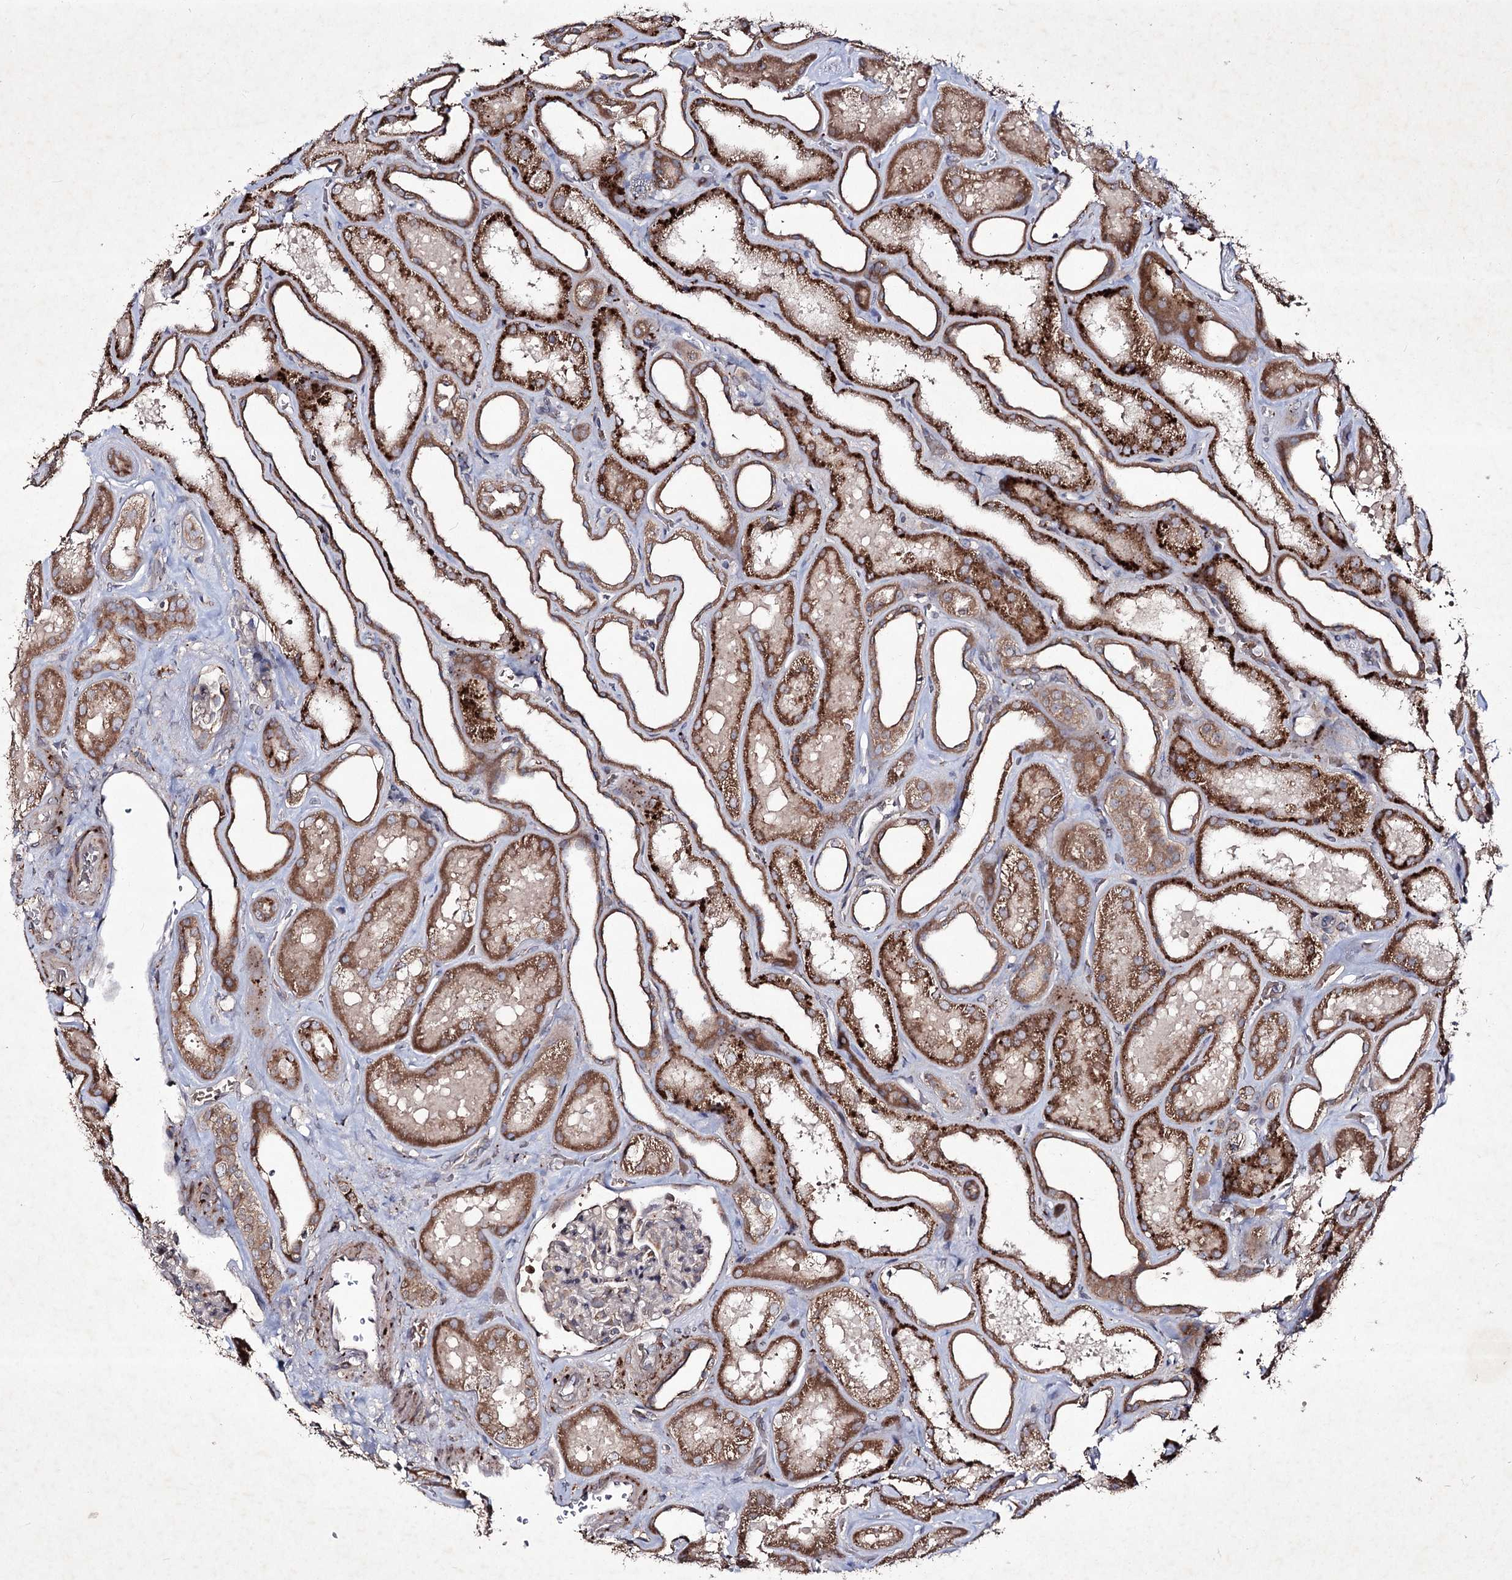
{"staining": {"intensity": "weak", "quantity": "<25%", "location": "cytoplasmic/membranous"}, "tissue": "kidney", "cell_type": "Cells in glomeruli", "image_type": "normal", "snomed": [{"axis": "morphology", "description": "Normal tissue, NOS"}, {"axis": "morphology", "description": "Adenocarcinoma, NOS"}, {"axis": "topography", "description": "Kidney"}], "caption": "IHC image of benign kidney: human kidney stained with DAB displays no significant protein expression in cells in glomeruli.", "gene": "ALG9", "patient": {"sex": "female", "age": 68}}